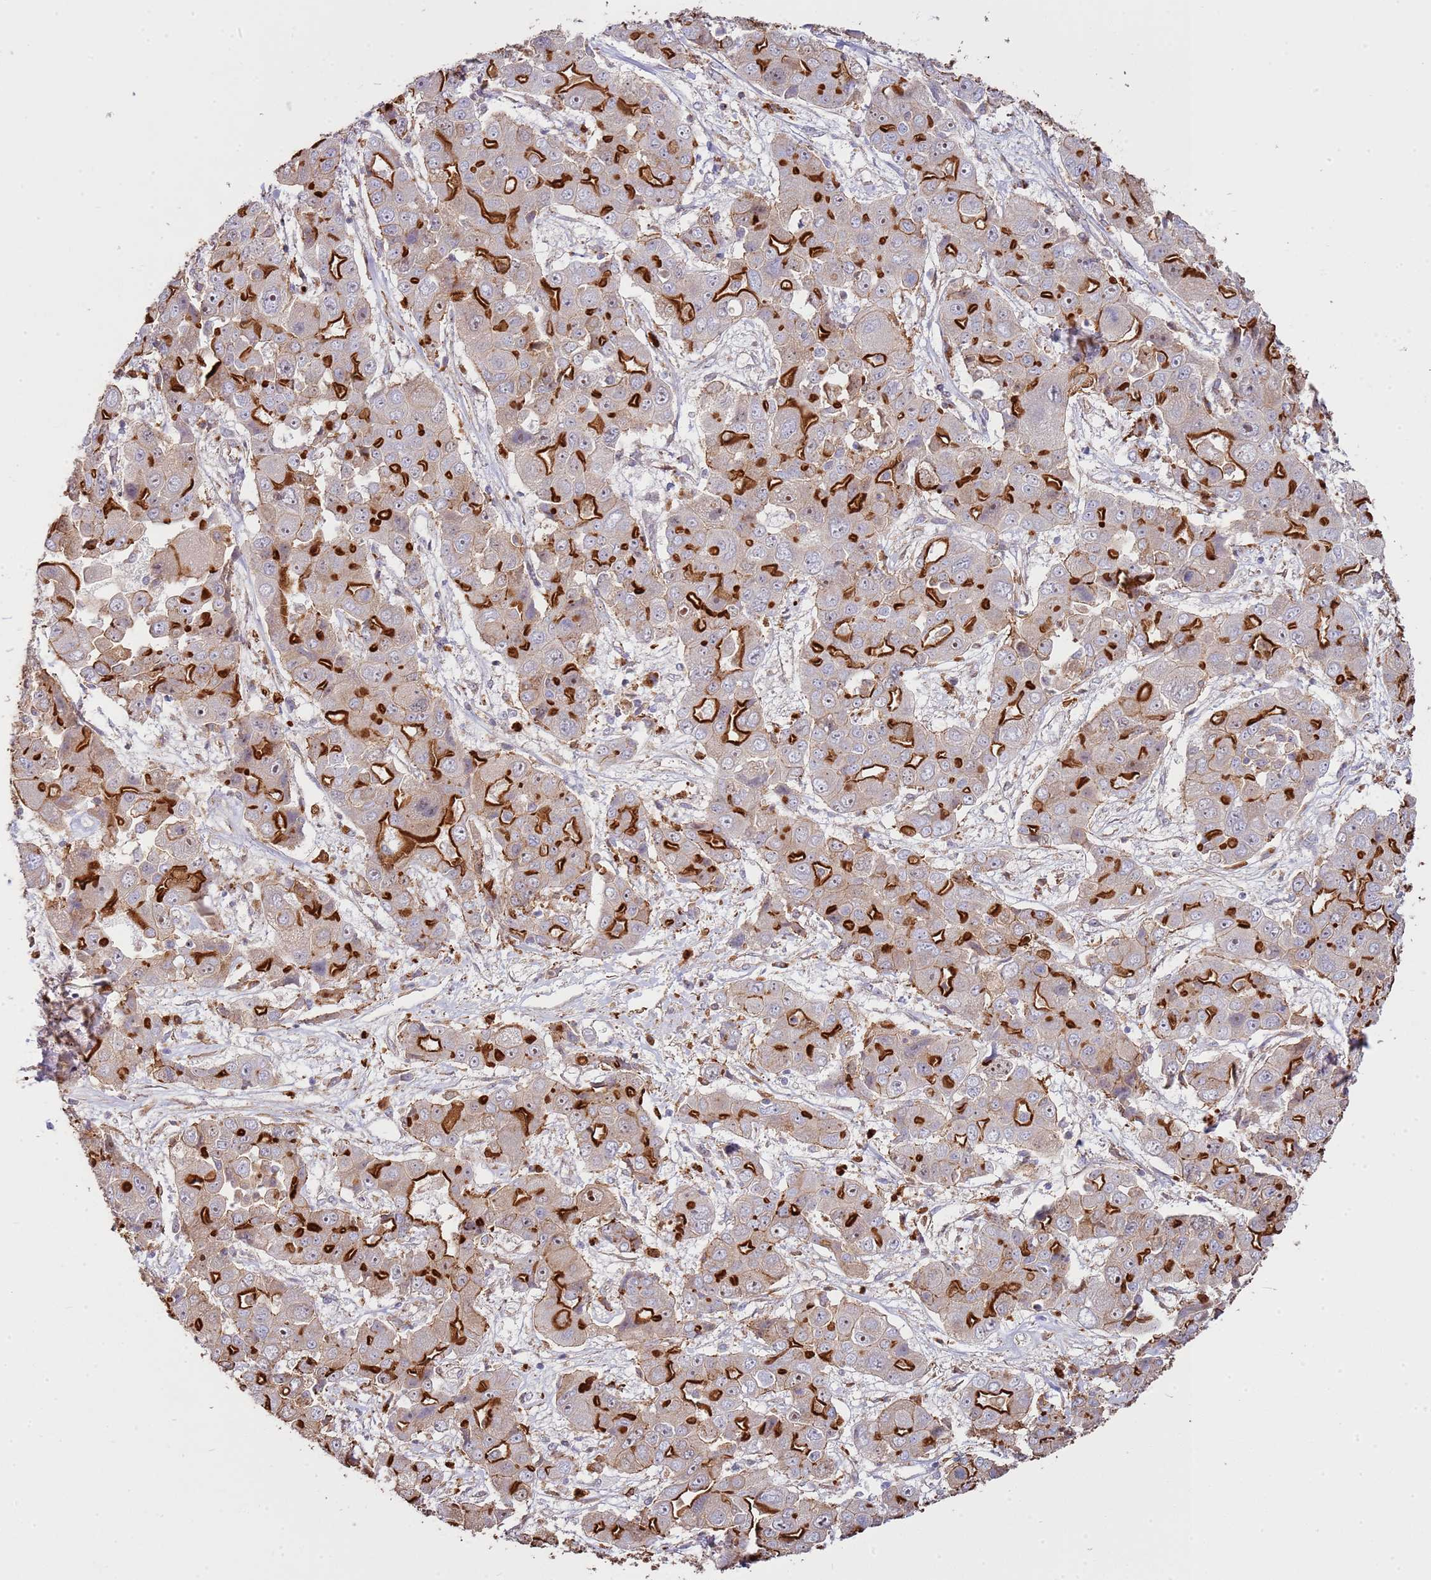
{"staining": {"intensity": "strong", "quantity": "25%-75%", "location": "cytoplasmic/membranous"}, "tissue": "liver cancer", "cell_type": "Tumor cells", "image_type": "cancer", "snomed": [{"axis": "morphology", "description": "Cholangiocarcinoma"}, {"axis": "topography", "description": "Liver"}], "caption": "Liver cancer stained with a protein marker demonstrates strong staining in tumor cells.", "gene": "NDUFAF4", "patient": {"sex": "male", "age": 67}}